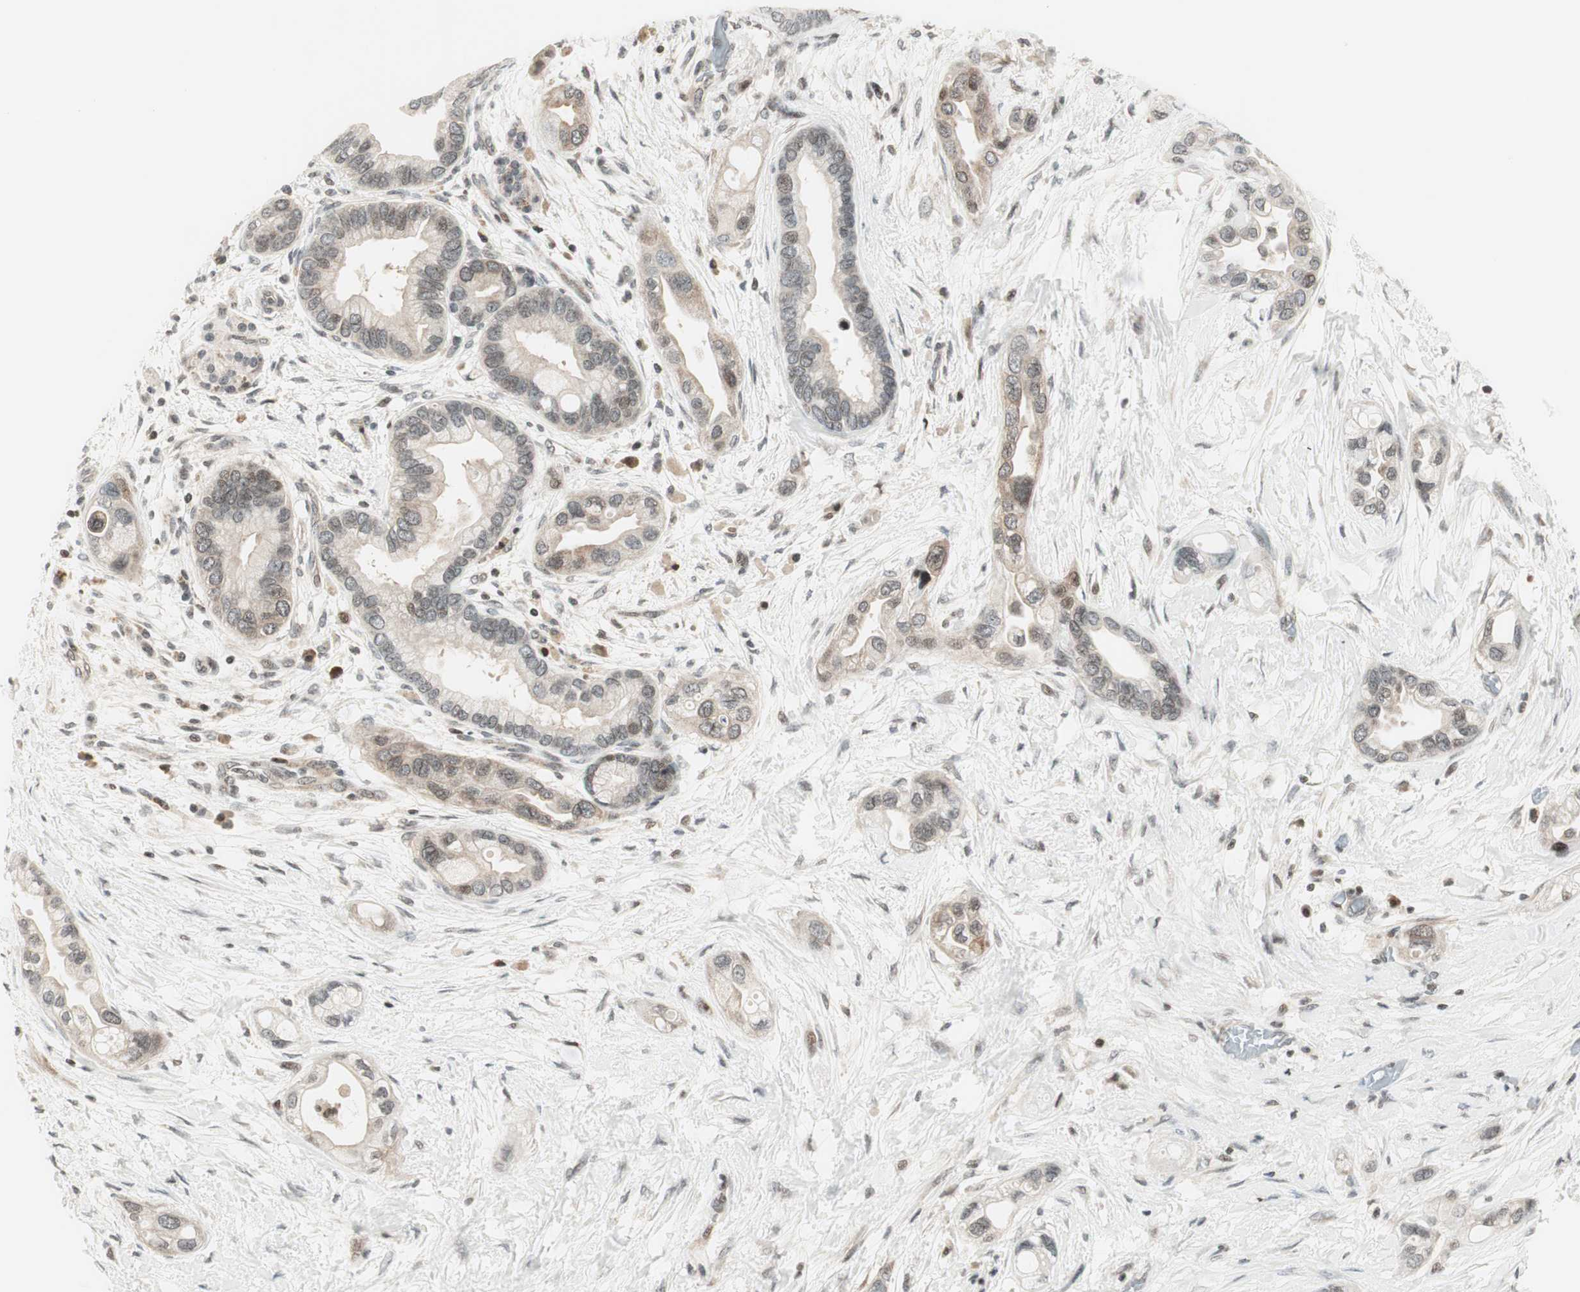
{"staining": {"intensity": "negative", "quantity": "none", "location": "none"}, "tissue": "pancreatic cancer", "cell_type": "Tumor cells", "image_type": "cancer", "snomed": [{"axis": "morphology", "description": "Adenocarcinoma, NOS"}, {"axis": "topography", "description": "Pancreas"}], "caption": "There is no significant staining in tumor cells of pancreatic cancer (adenocarcinoma).", "gene": "TPT1", "patient": {"sex": "female", "age": 77}}